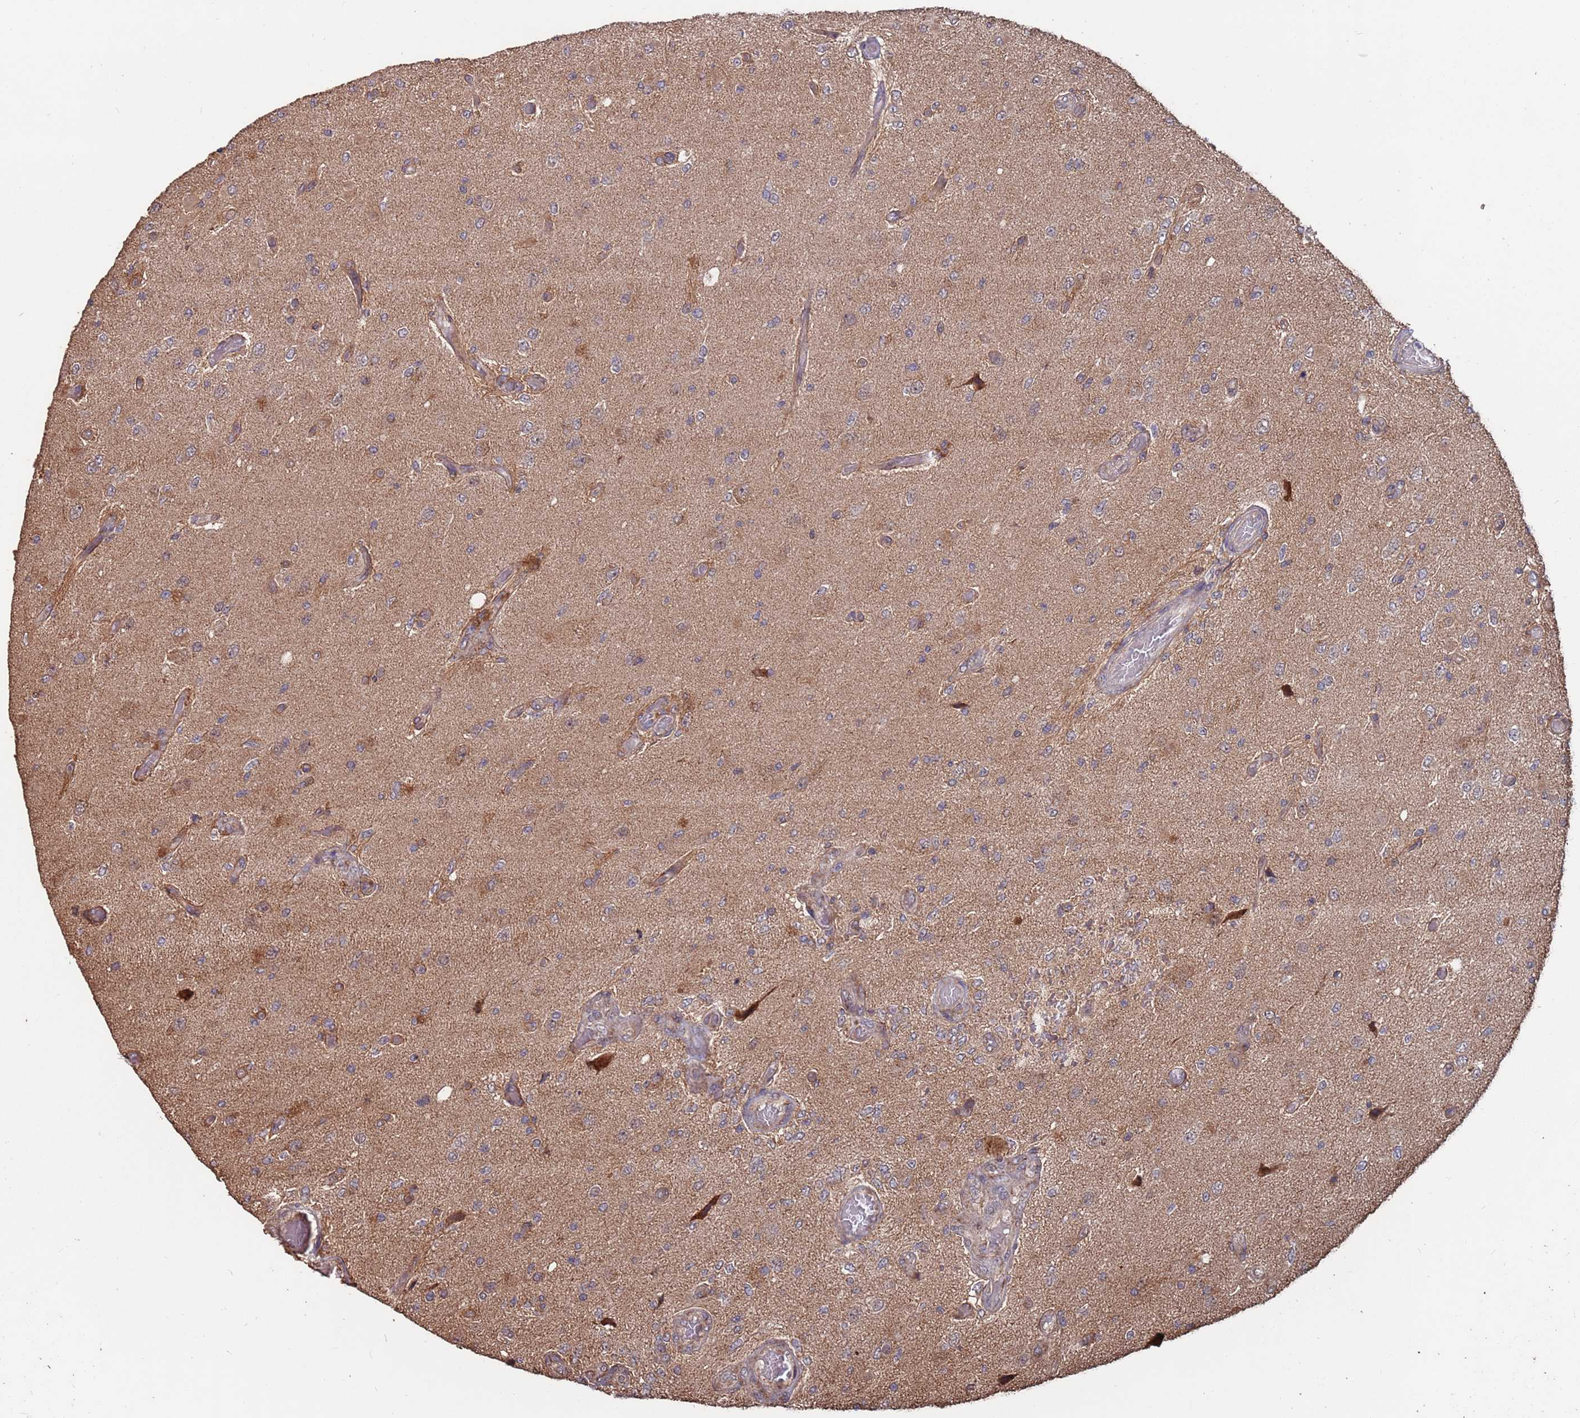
{"staining": {"intensity": "negative", "quantity": "none", "location": "none"}, "tissue": "glioma", "cell_type": "Tumor cells", "image_type": "cancer", "snomed": [{"axis": "morphology", "description": "Normal tissue, NOS"}, {"axis": "morphology", "description": "Glioma, malignant, High grade"}, {"axis": "topography", "description": "Cerebral cortex"}], "caption": "Immunohistochemistry histopathology image of glioma stained for a protein (brown), which shows no staining in tumor cells.", "gene": "PRR7", "patient": {"sex": "male", "age": 77}}